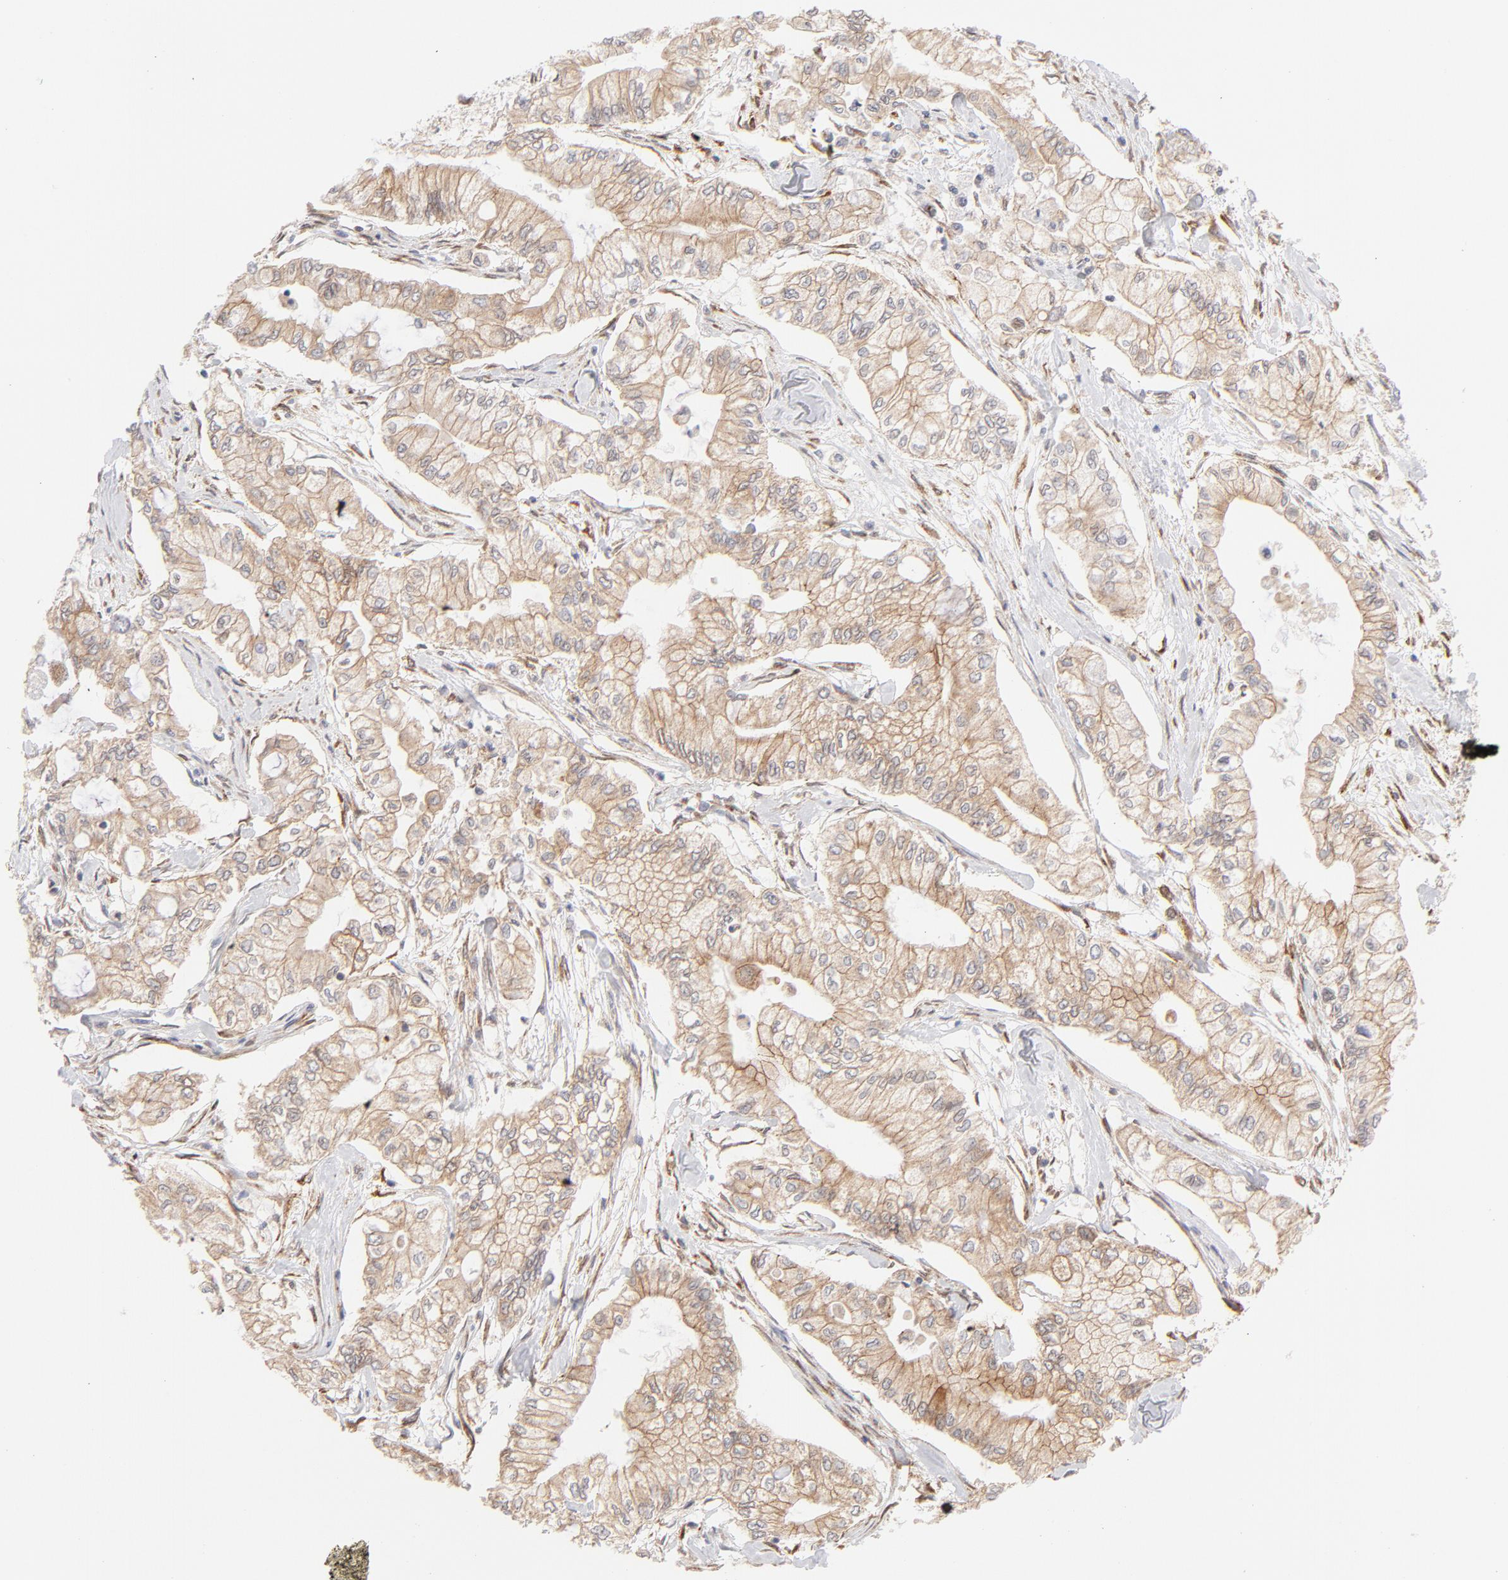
{"staining": {"intensity": "weak", "quantity": ">75%", "location": "cytoplasmic/membranous"}, "tissue": "pancreatic cancer", "cell_type": "Tumor cells", "image_type": "cancer", "snomed": [{"axis": "morphology", "description": "Adenocarcinoma, NOS"}, {"axis": "topography", "description": "Pancreas"}], "caption": "Immunohistochemistry (DAB (3,3'-diaminobenzidine)) staining of human pancreatic cancer displays weak cytoplasmic/membranous protein staining in about >75% of tumor cells. (brown staining indicates protein expression, while blue staining denotes nuclei).", "gene": "RPS6KA1", "patient": {"sex": "male", "age": 79}}